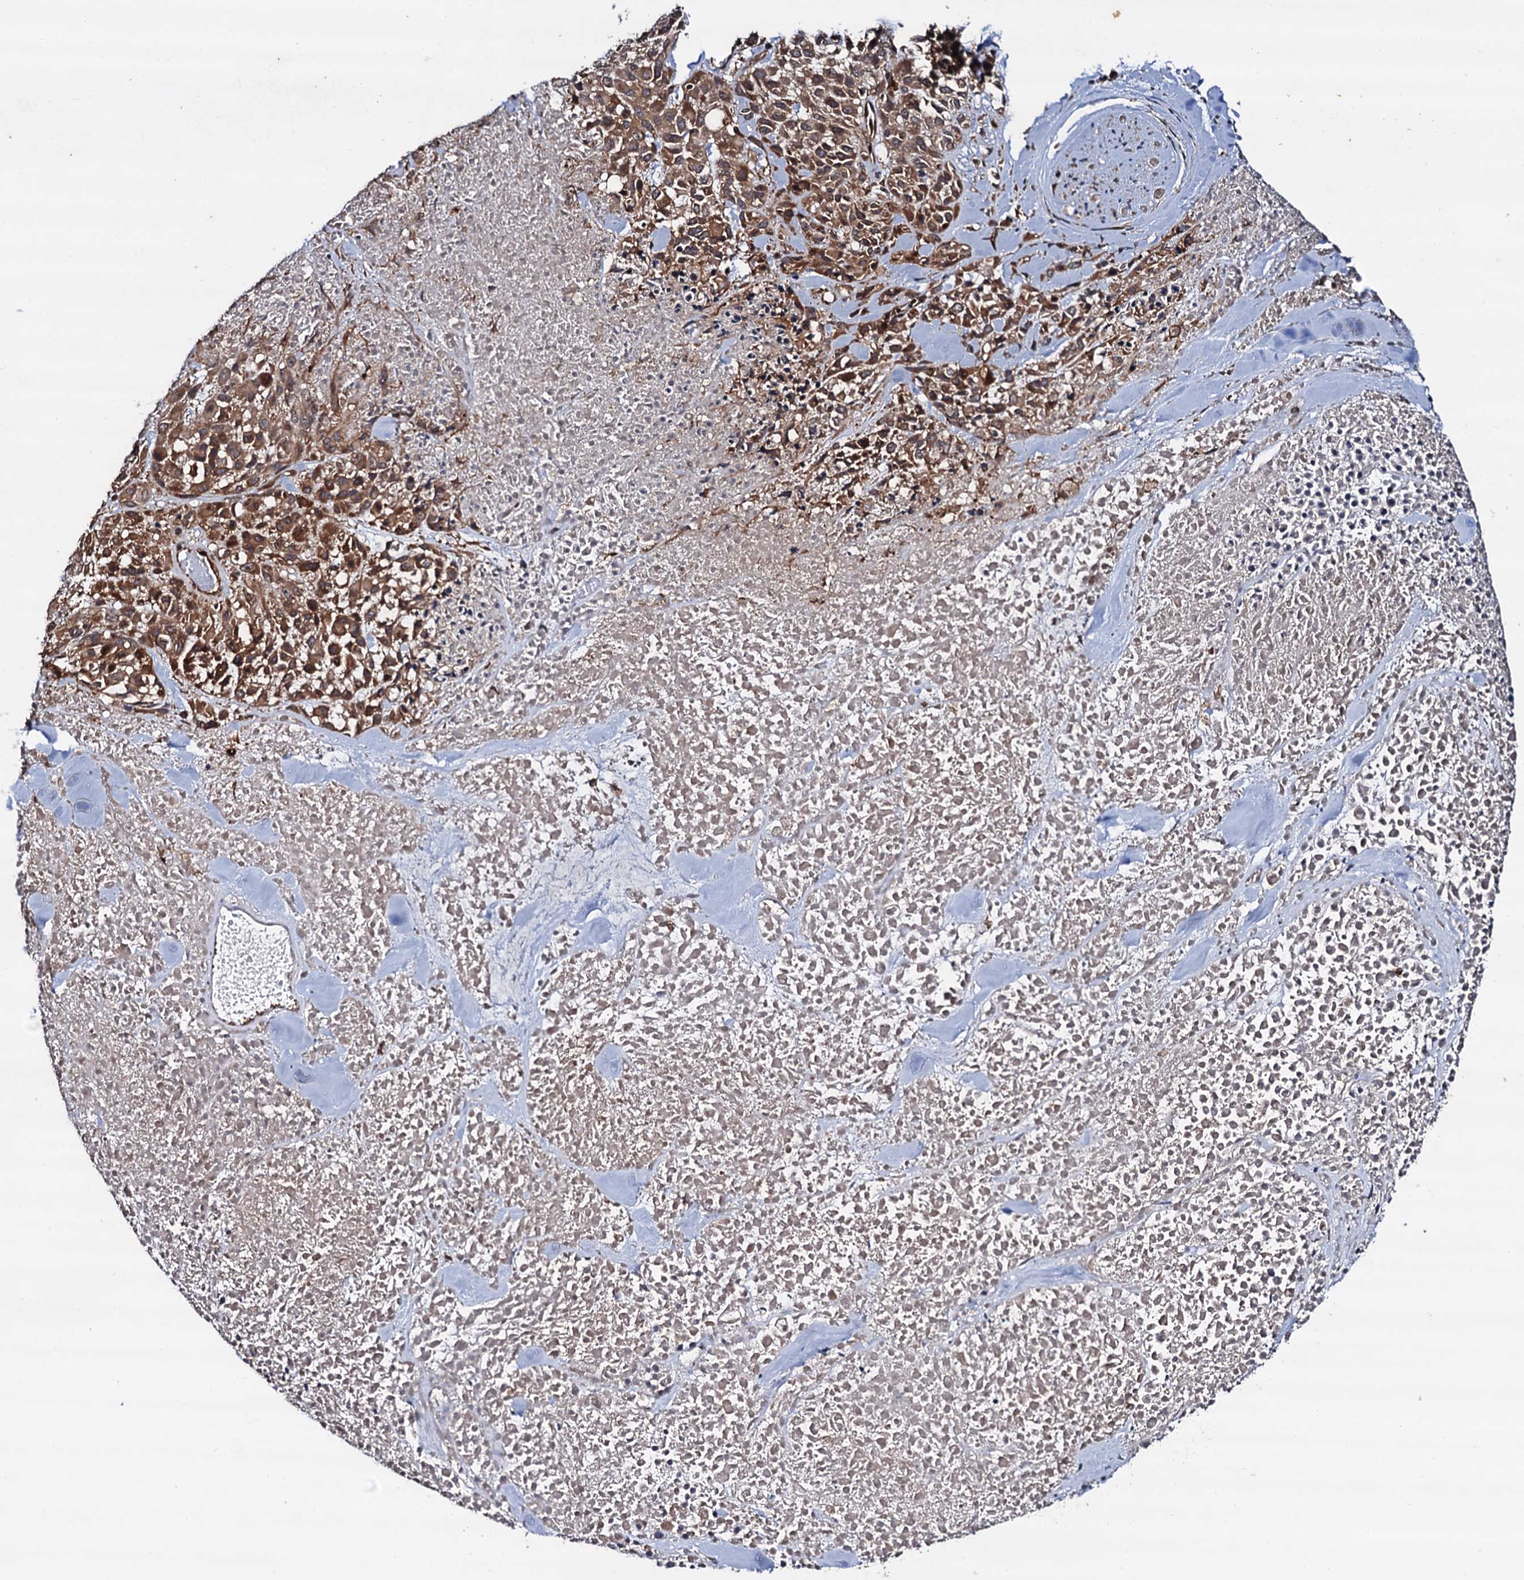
{"staining": {"intensity": "moderate", "quantity": ">75%", "location": "cytoplasmic/membranous"}, "tissue": "melanoma", "cell_type": "Tumor cells", "image_type": "cancer", "snomed": [{"axis": "morphology", "description": "Malignant melanoma, Metastatic site"}, {"axis": "topography", "description": "Skin"}], "caption": "Immunohistochemistry image of human malignant melanoma (metastatic site) stained for a protein (brown), which demonstrates medium levels of moderate cytoplasmic/membranous staining in about >75% of tumor cells.", "gene": "BORA", "patient": {"sex": "female", "age": 81}}